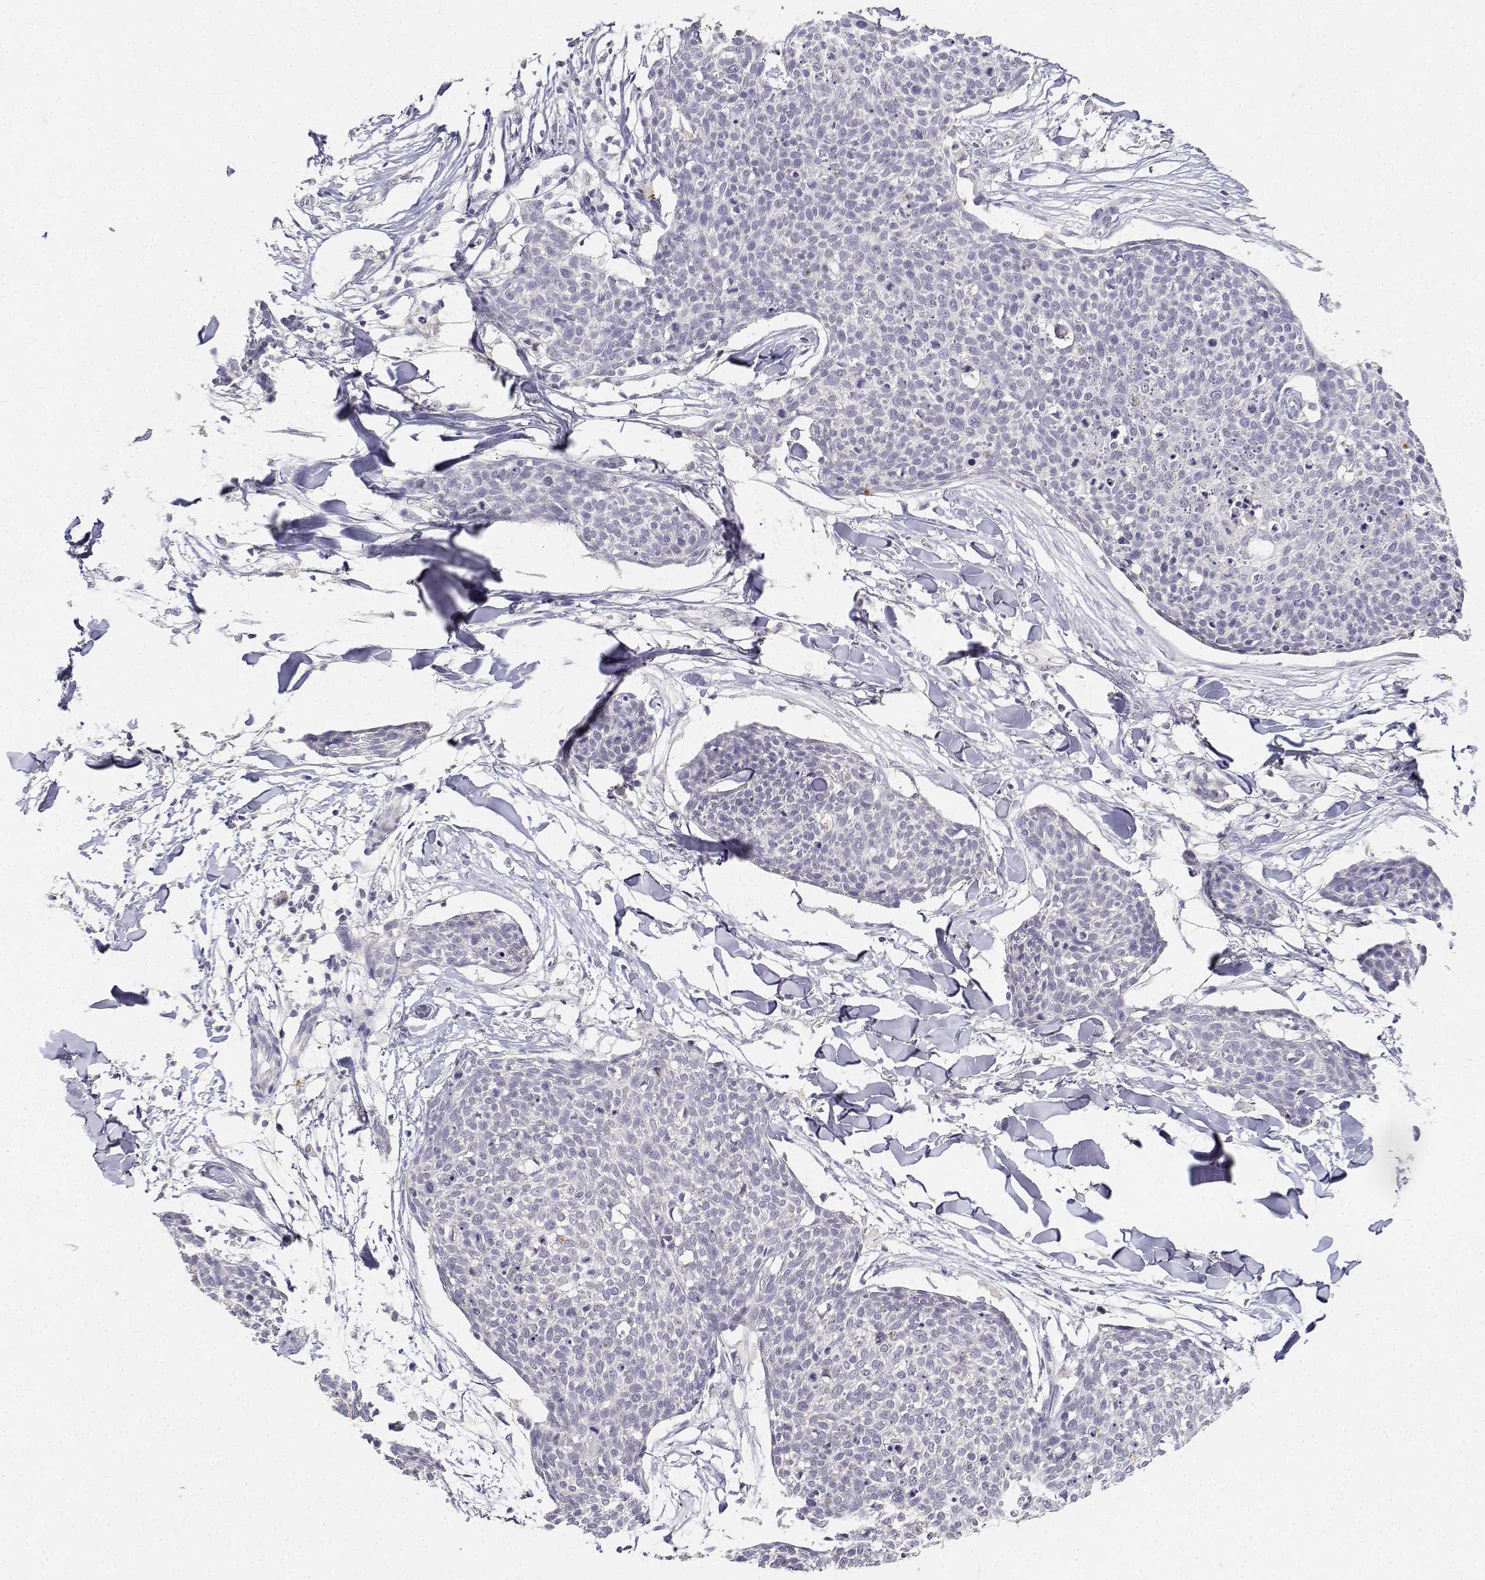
{"staining": {"intensity": "negative", "quantity": "none", "location": "none"}, "tissue": "skin cancer", "cell_type": "Tumor cells", "image_type": "cancer", "snomed": [{"axis": "morphology", "description": "Squamous cell carcinoma, NOS"}, {"axis": "topography", "description": "Skin"}, {"axis": "topography", "description": "Vulva"}], "caption": "Tumor cells are negative for protein expression in human skin squamous cell carcinoma.", "gene": "PAEP", "patient": {"sex": "female", "age": 75}}